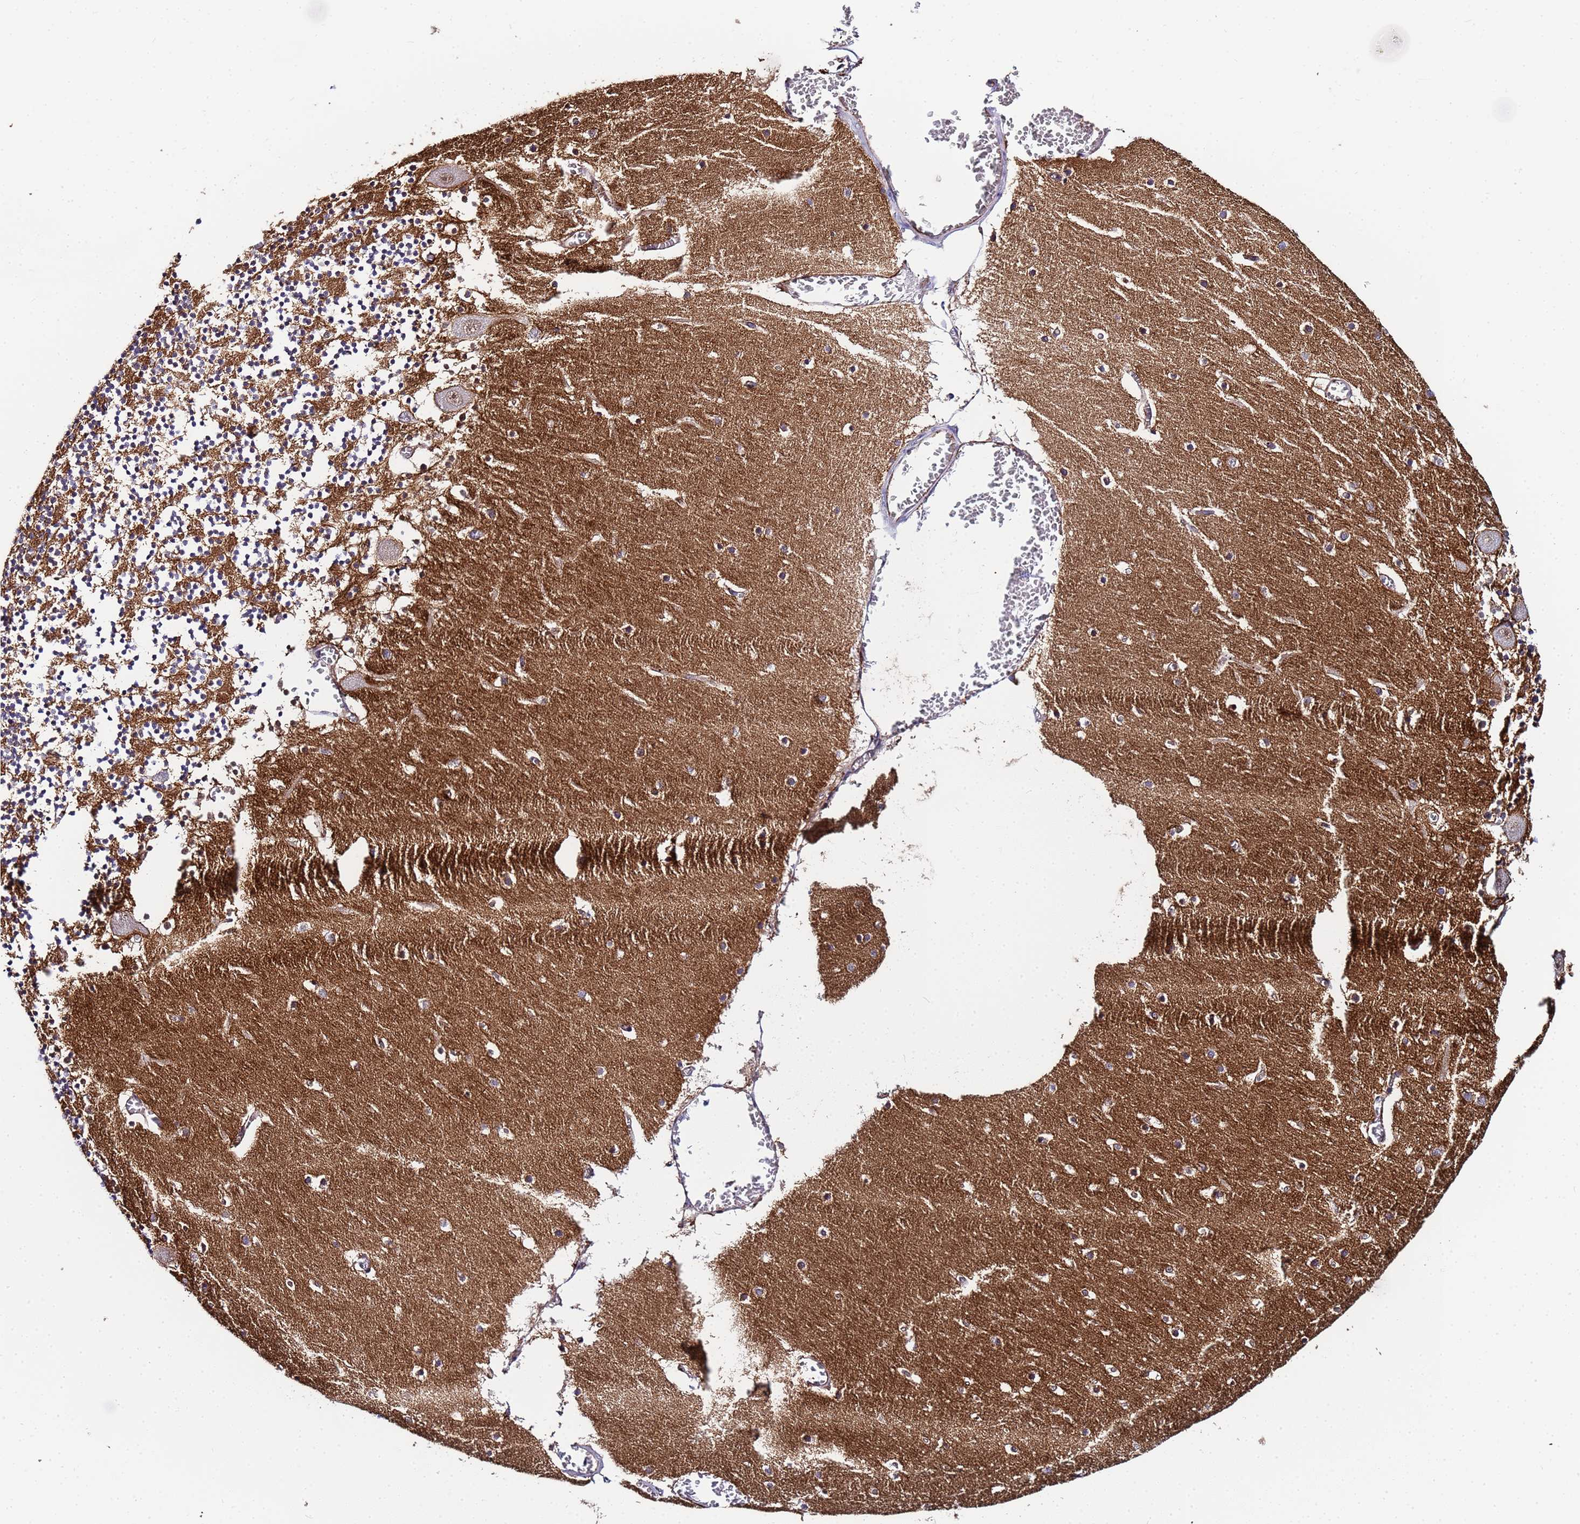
{"staining": {"intensity": "negative", "quantity": "none", "location": "none"}, "tissue": "cerebellum", "cell_type": "Cells in granular layer", "image_type": "normal", "snomed": [{"axis": "morphology", "description": "Normal tissue, NOS"}, {"axis": "topography", "description": "Cerebellum"}], "caption": "Immunohistochemistry of benign human cerebellum reveals no expression in cells in granular layer. (DAB IHC visualized using brightfield microscopy, high magnification).", "gene": "SLC25A37", "patient": {"sex": "female", "age": 28}}